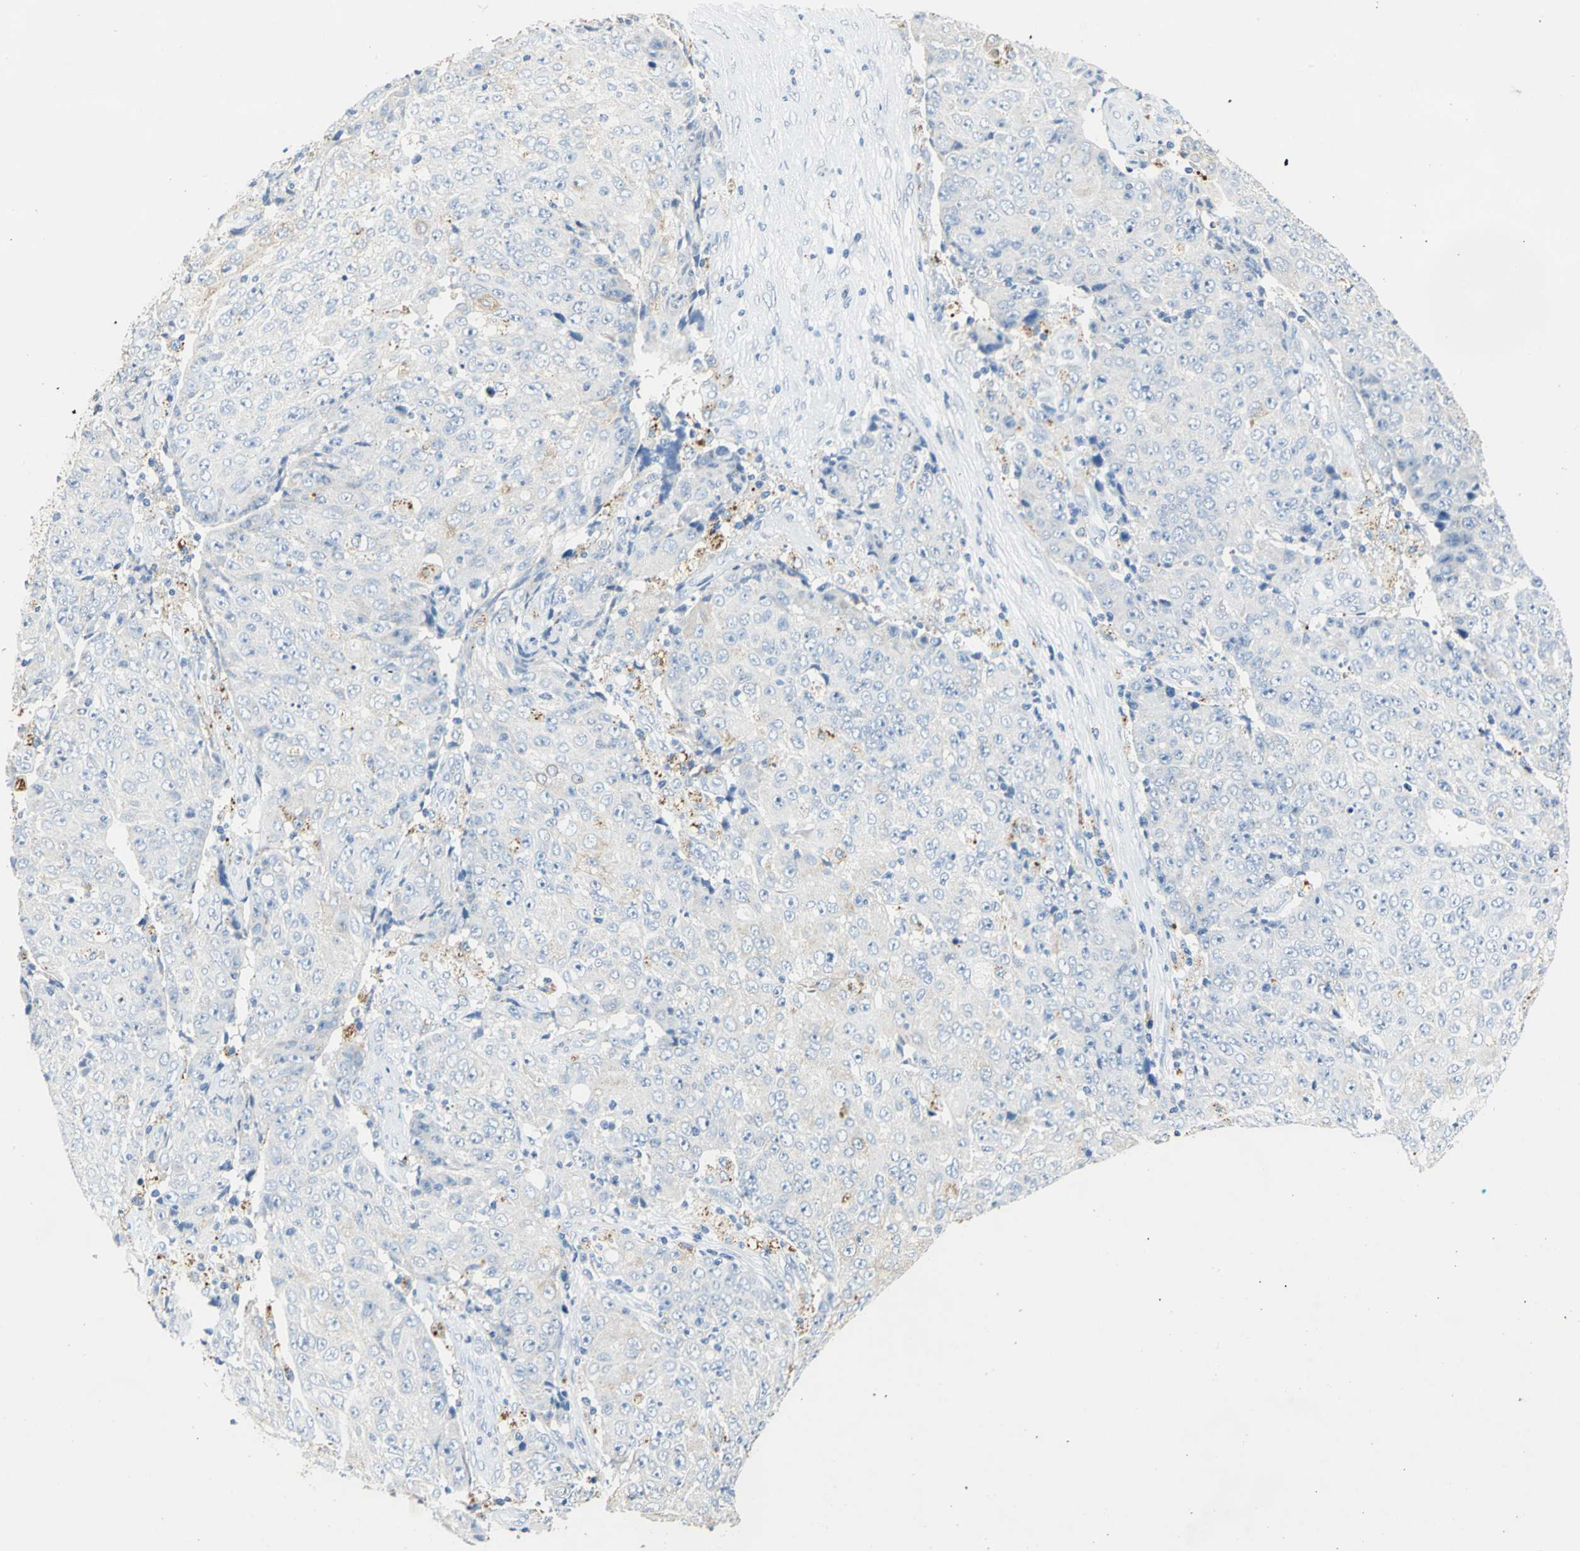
{"staining": {"intensity": "weak", "quantity": "25%-75%", "location": "cytoplasmic/membranous"}, "tissue": "ovarian cancer", "cell_type": "Tumor cells", "image_type": "cancer", "snomed": [{"axis": "morphology", "description": "Carcinoma, endometroid"}, {"axis": "topography", "description": "Ovary"}], "caption": "Human ovarian cancer (endometroid carcinoma) stained with a protein marker exhibits weak staining in tumor cells.", "gene": "RASD2", "patient": {"sex": "female", "age": 42}}